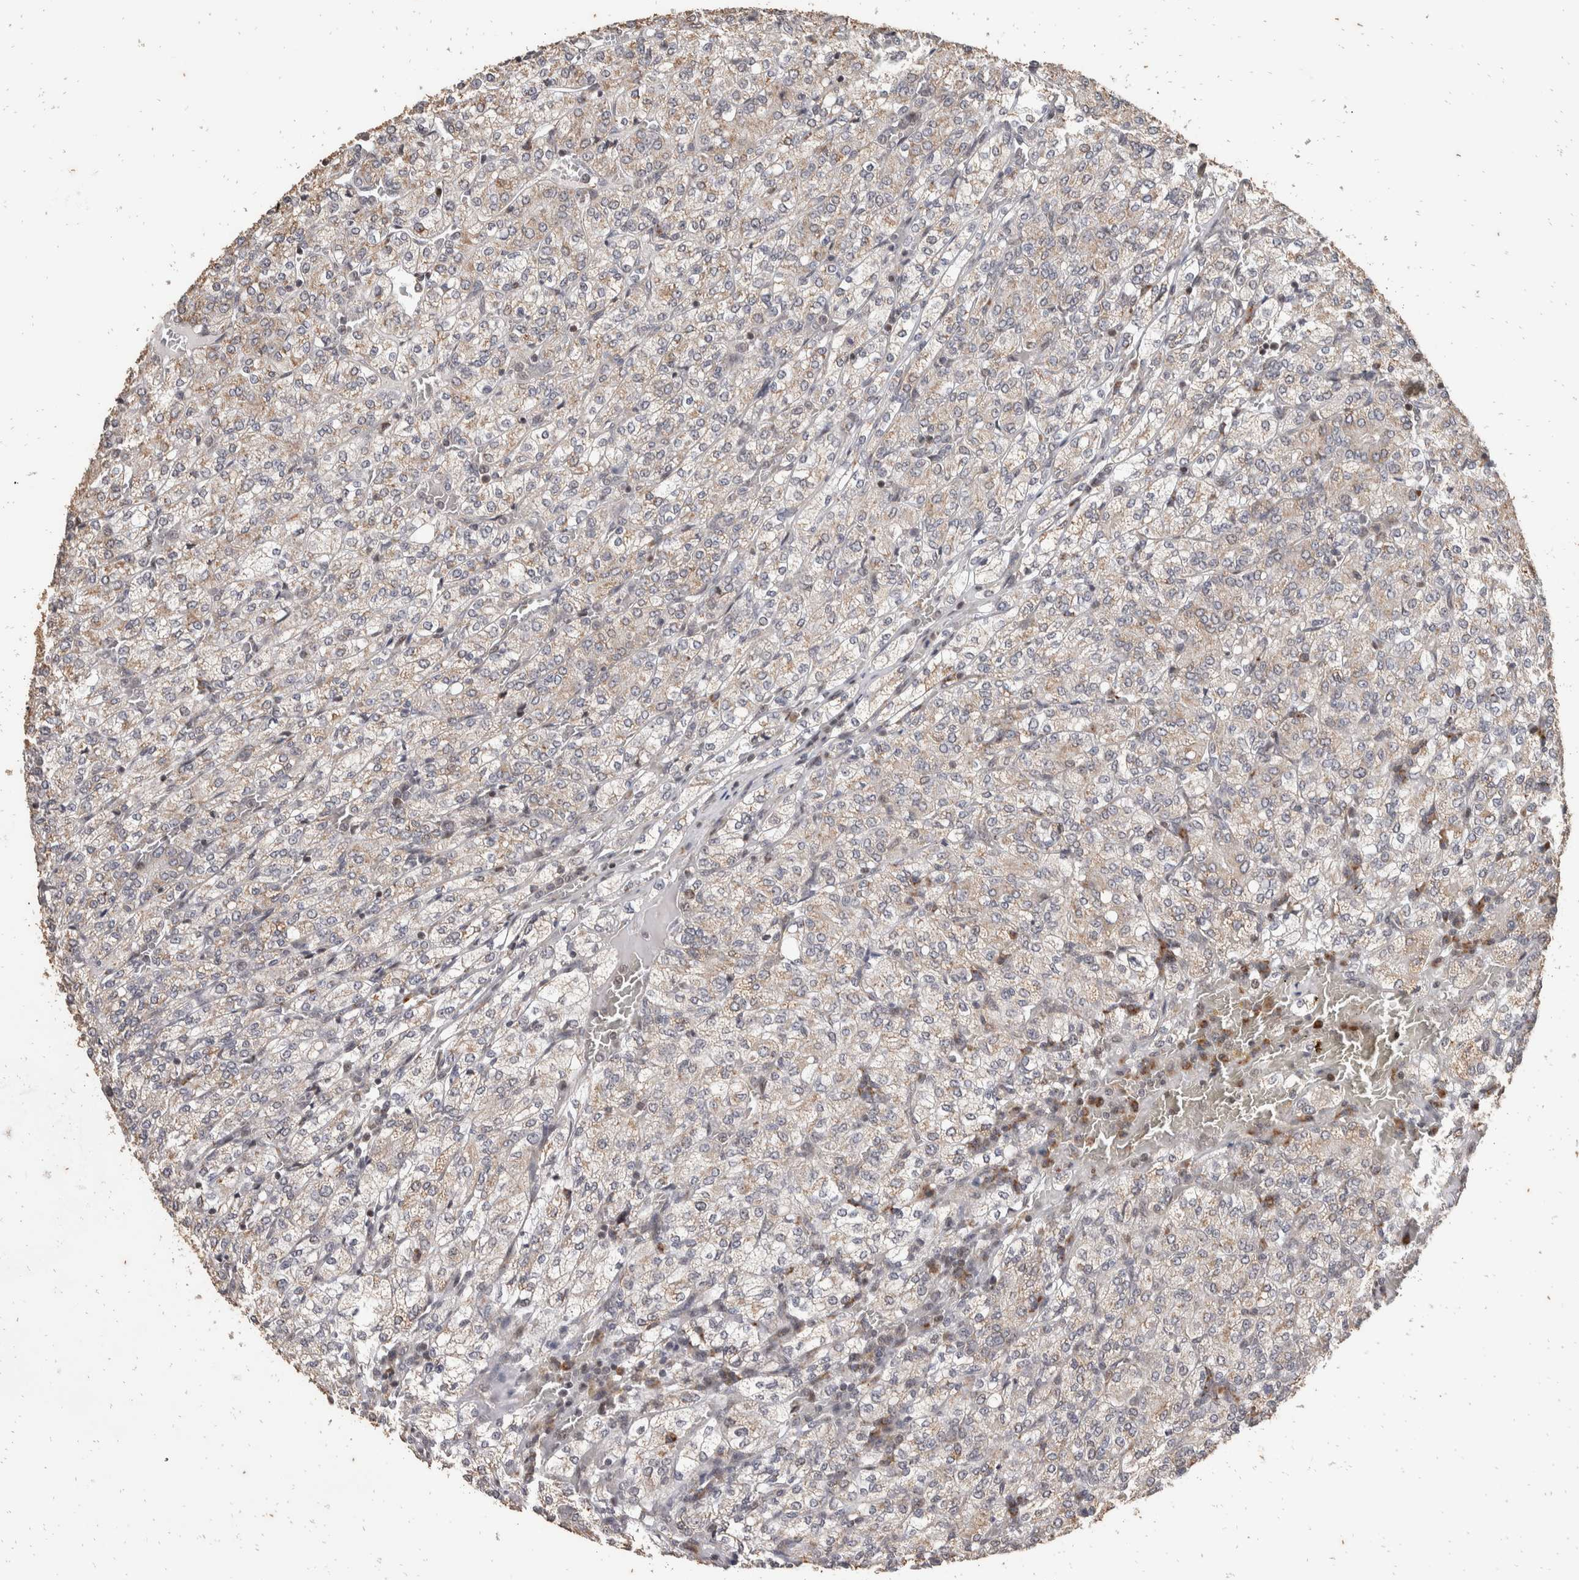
{"staining": {"intensity": "weak", "quantity": "25%-75%", "location": "cytoplasmic/membranous"}, "tissue": "renal cancer", "cell_type": "Tumor cells", "image_type": "cancer", "snomed": [{"axis": "morphology", "description": "Adenocarcinoma, NOS"}, {"axis": "topography", "description": "Kidney"}], "caption": "DAB (3,3'-diaminobenzidine) immunohistochemical staining of human renal cancer exhibits weak cytoplasmic/membranous protein positivity in approximately 25%-75% of tumor cells. (brown staining indicates protein expression, while blue staining denotes nuclei).", "gene": "ATXN7L1", "patient": {"sex": "male", "age": 77}}